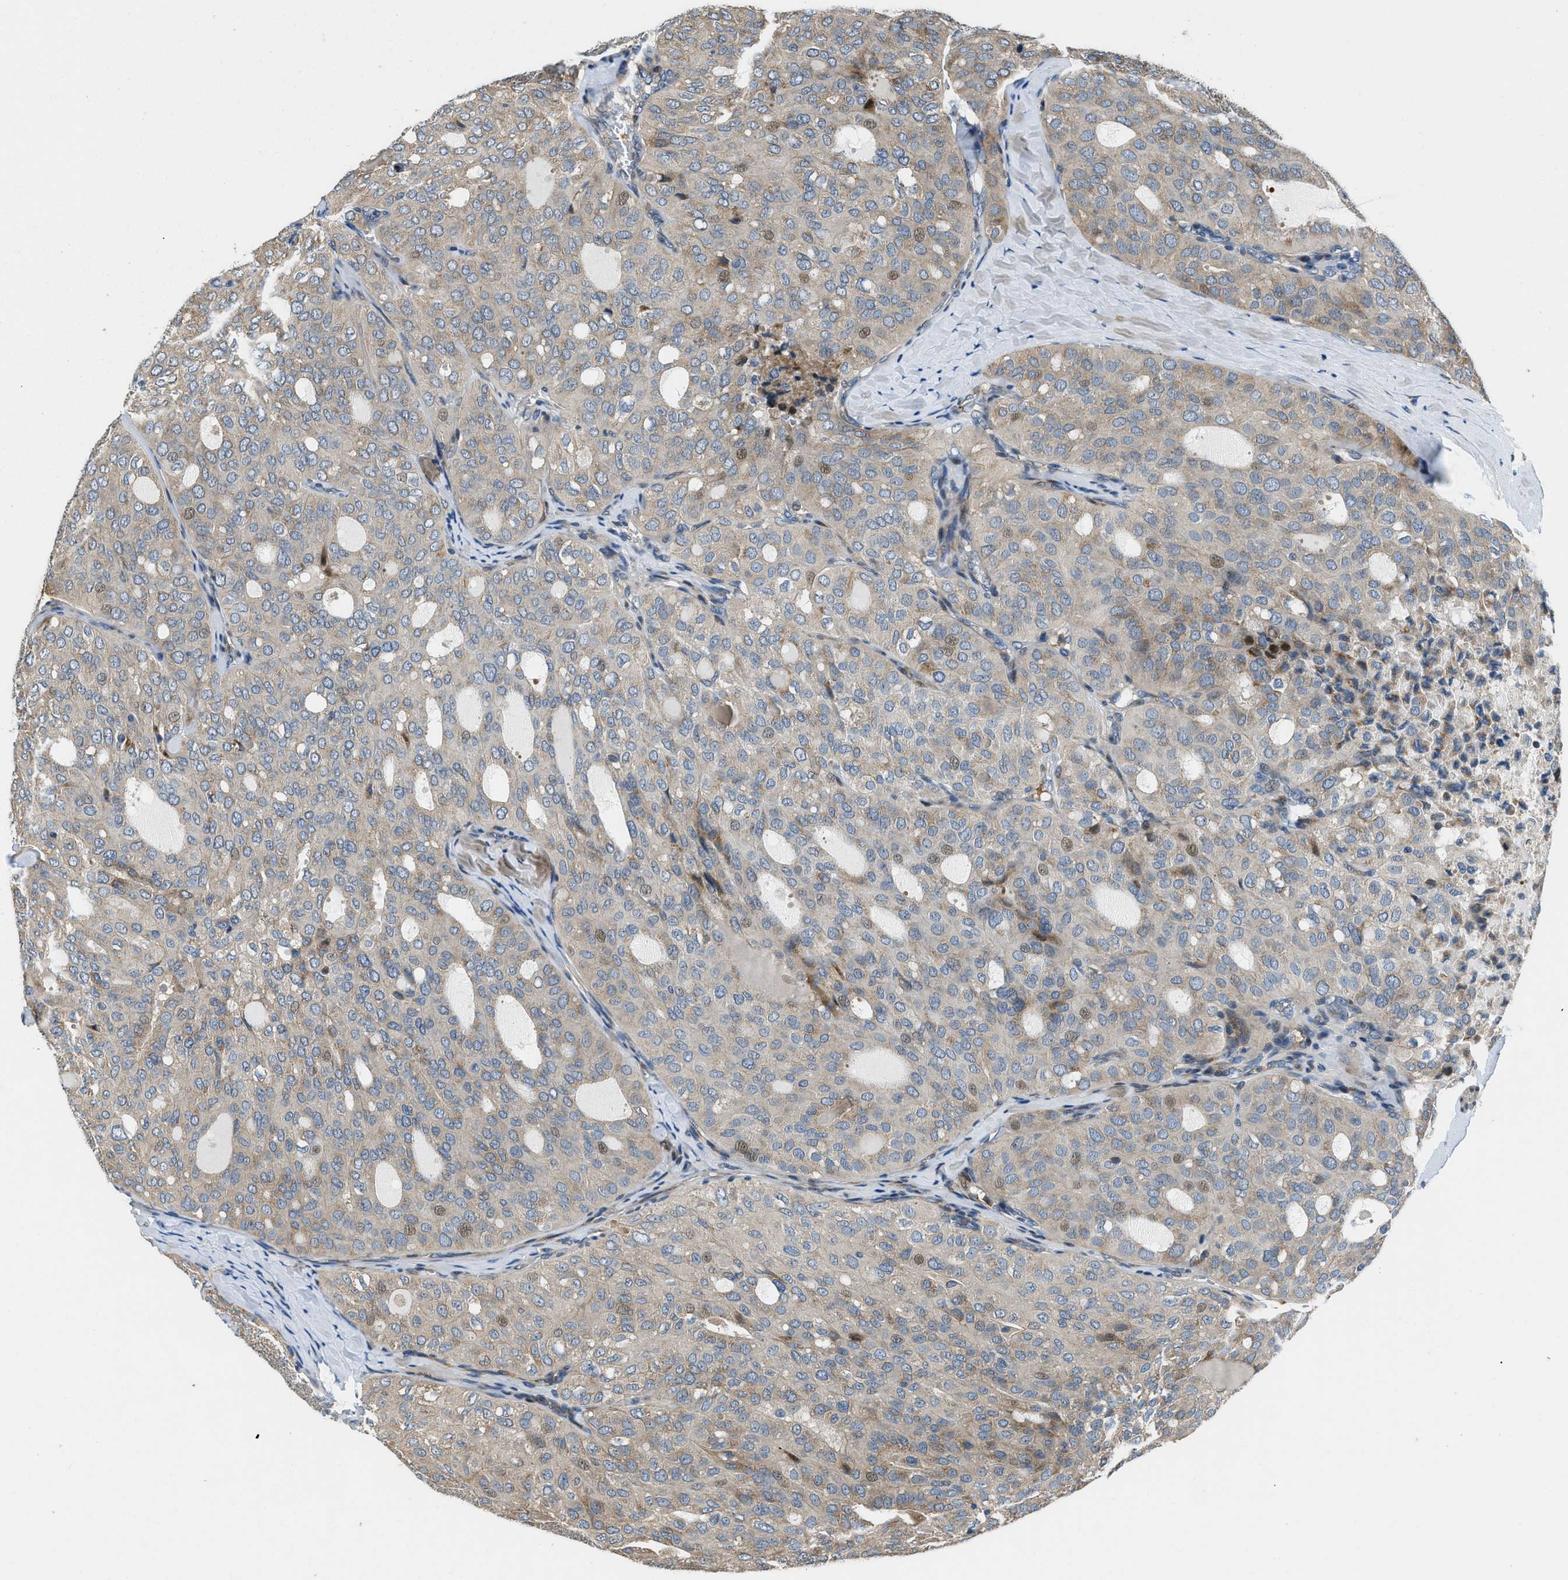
{"staining": {"intensity": "weak", "quantity": "<25%", "location": "cytoplasmic/membranous"}, "tissue": "thyroid cancer", "cell_type": "Tumor cells", "image_type": "cancer", "snomed": [{"axis": "morphology", "description": "Follicular adenoma carcinoma, NOS"}, {"axis": "topography", "description": "Thyroid gland"}], "caption": "High power microscopy image of an IHC image of thyroid cancer (follicular adenoma carcinoma), revealing no significant staining in tumor cells.", "gene": "FUT8", "patient": {"sex": "male", "age": 75}}